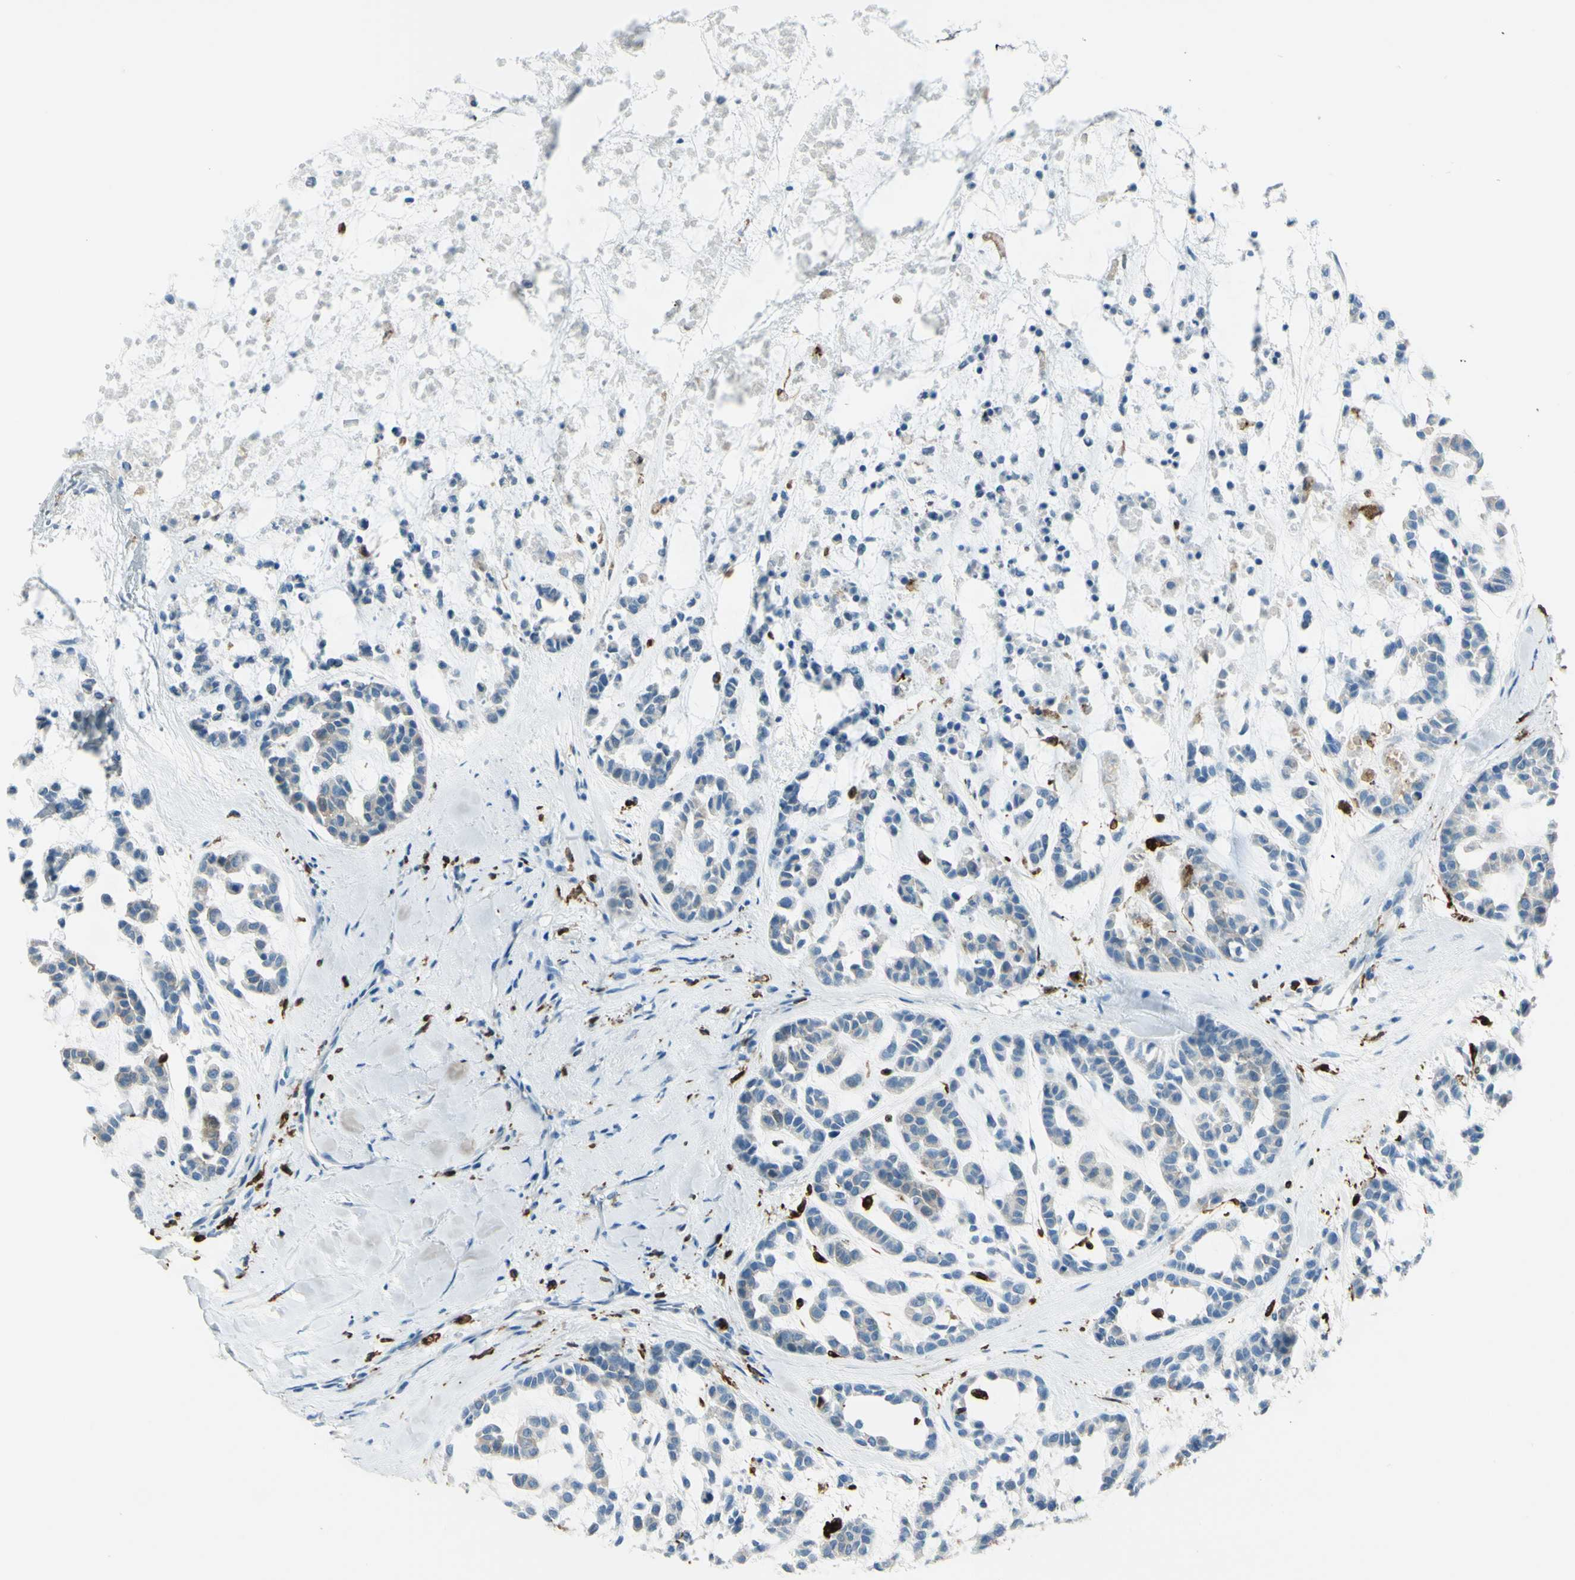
{"staining": {"intensity": "weak", "quantity": "<25%", "location": "cytoplasmic/membranous"}, "tissue": "head and neck cancer", "cell_type": "Tumor cells", "image_type": "cancer", "snomed": [{"axis": "morphology", "description": "Adenocarcinoma, NOS"}, {"axis": "morphology", "description": "Adenoma, NOS"}, {"axis": "topography", "description": "Head-Neck"}], "caption": "IHC of human adenocarcinoma (head and neck) reveals no staining in tumor cells.", "gene": "CD74", "patient": {"sex": "female", "age": 55}}